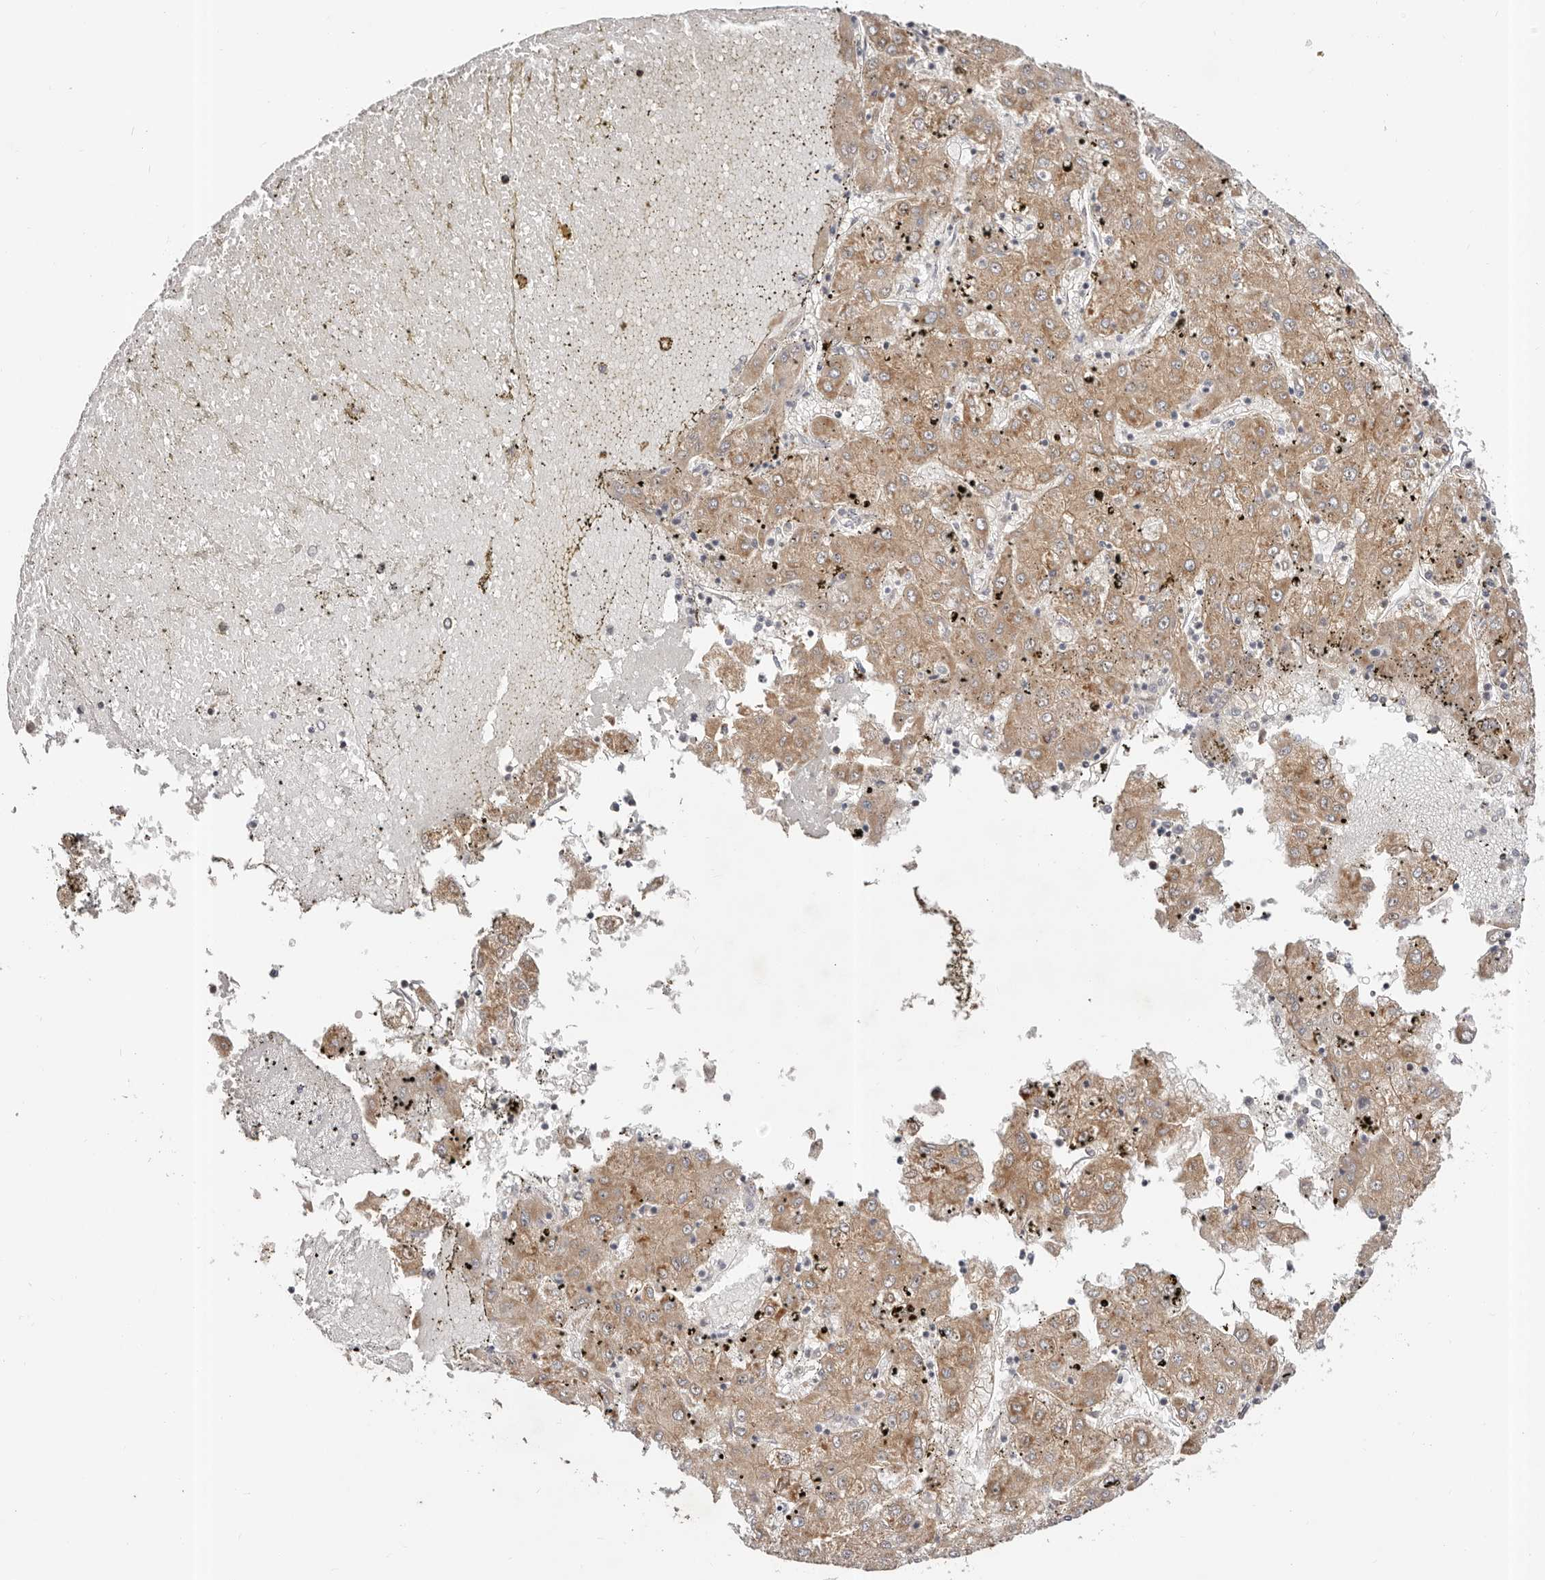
{"staining": {"intensity": "weak", "quantity": ">75%", "location": "cytoplasmic/membranous"}, "tissue": "liver cancer", "cell_type": "Tumor cells", "image_type": "cancer", "snomed": [{"axis": "morphology", "description": "Carcinoma, Hepatocellular, NOS"}, {"axis": "topography", "description": "Liver"}], "caption": "Immunohistochemistry staining of hepatocellular carcinoma (liver), which shows low levels of weak cytoplasmic/membranous positivity in approximately >75% of tumor cells indicating weak cytoplasmic/membranous protein positivity. The staining was performed using DAB (3,3'-diaminobenzidine) (brown) for protein detection and nuclei were counterstained in hematoxylin (blue).", "gene": "MICAL2", "patient": {"sex": "male", "age": 72}}